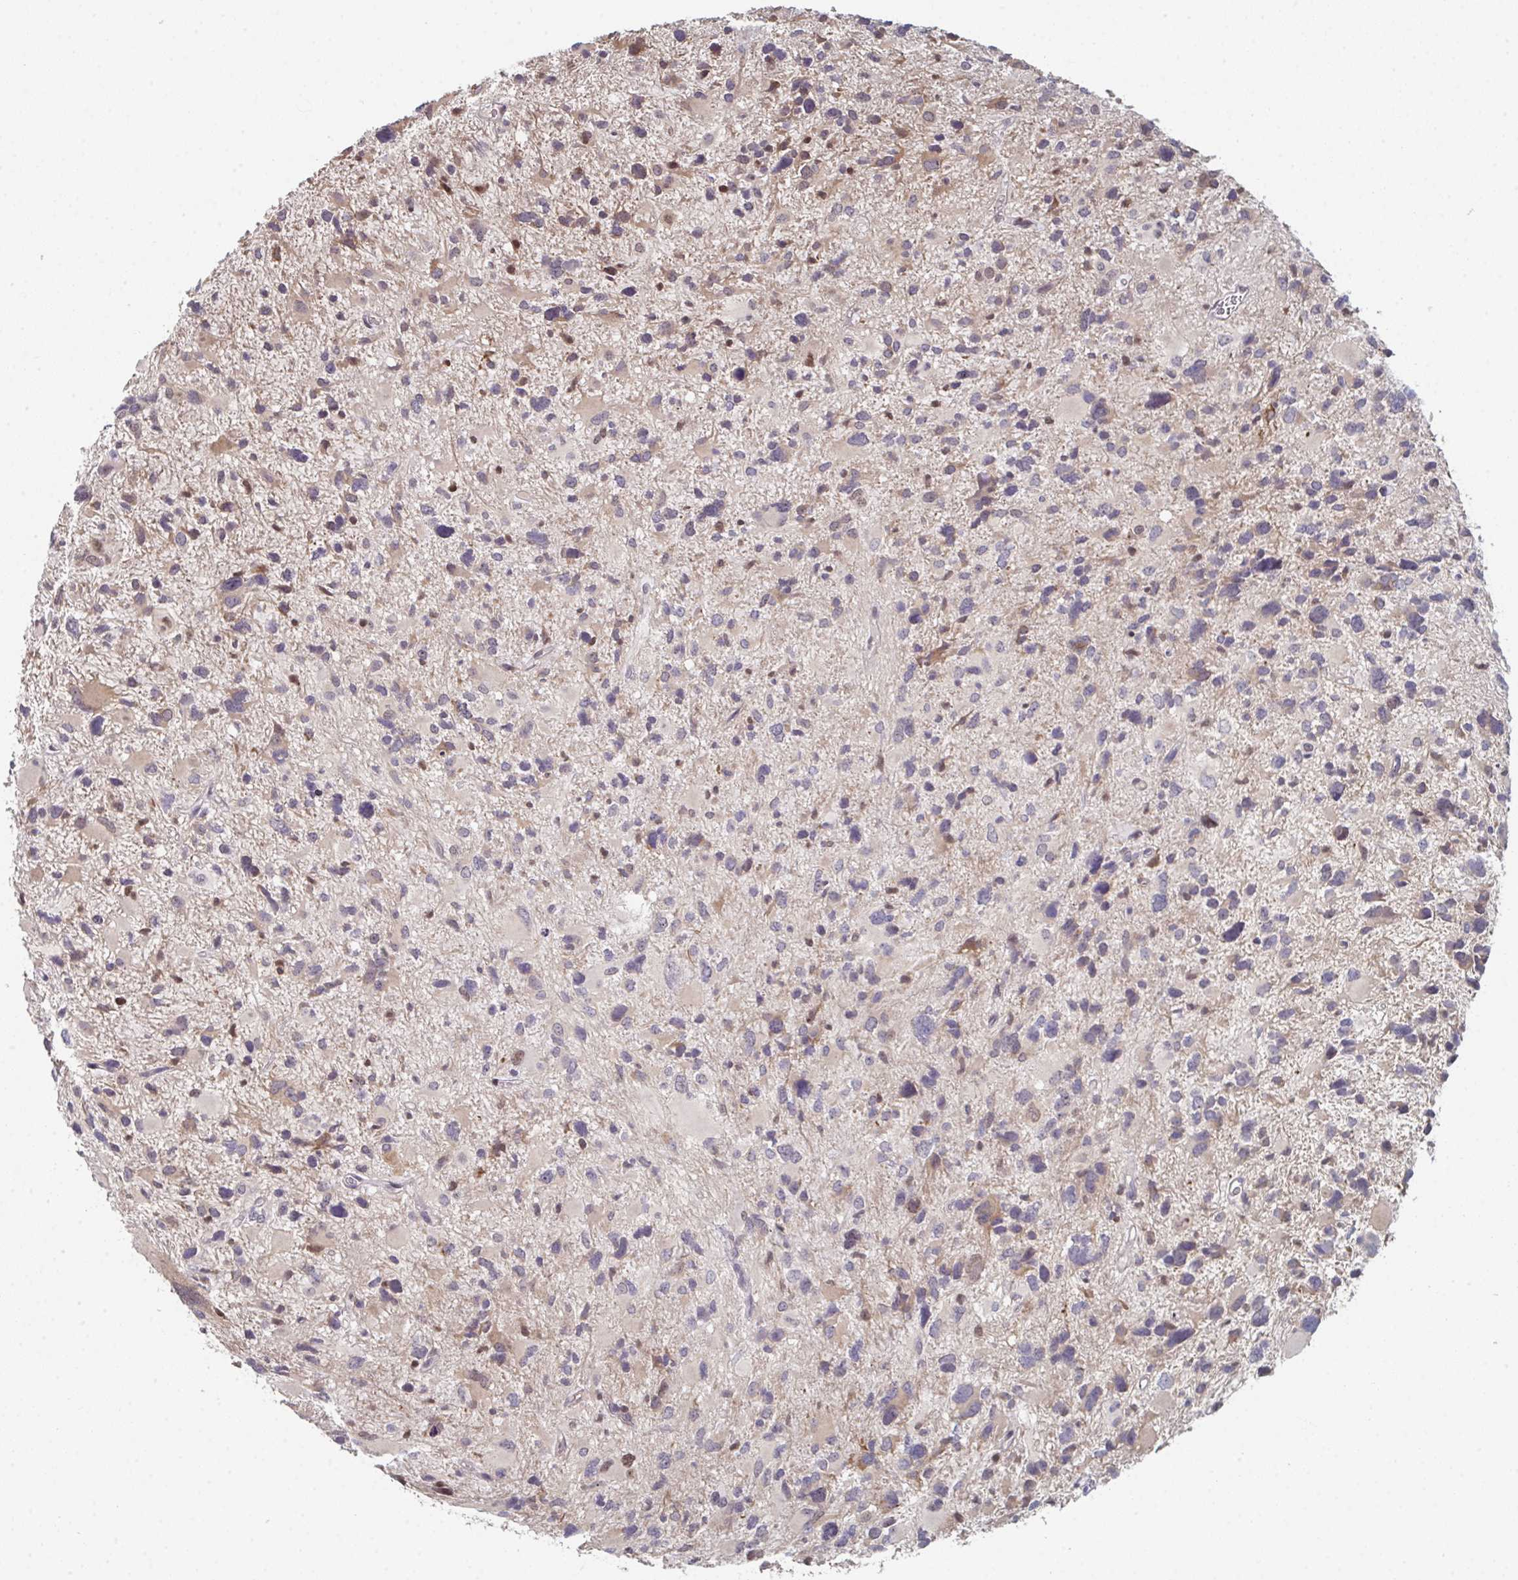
{"staining": {"intensity": "negative", "quantity": "none", "location": "none"}, "tissue": "glioma", "cell_type": "Tumor cells", "image_type": "cancer", "snomed": [{"axis": "morphology", "description": "Glioma, malignant, High grade"}, {"axis": "topography", "description": "Brain"}], "caption": "The photomicrograph exhibits no staining of tumor cells in malignant high-grade glioma. The staining is performed using DAB brown chromogen with nuclei counter-stained in using hematoxylin.", "gene": "ACD", "patient": {"sex": "female", "age": 11}}